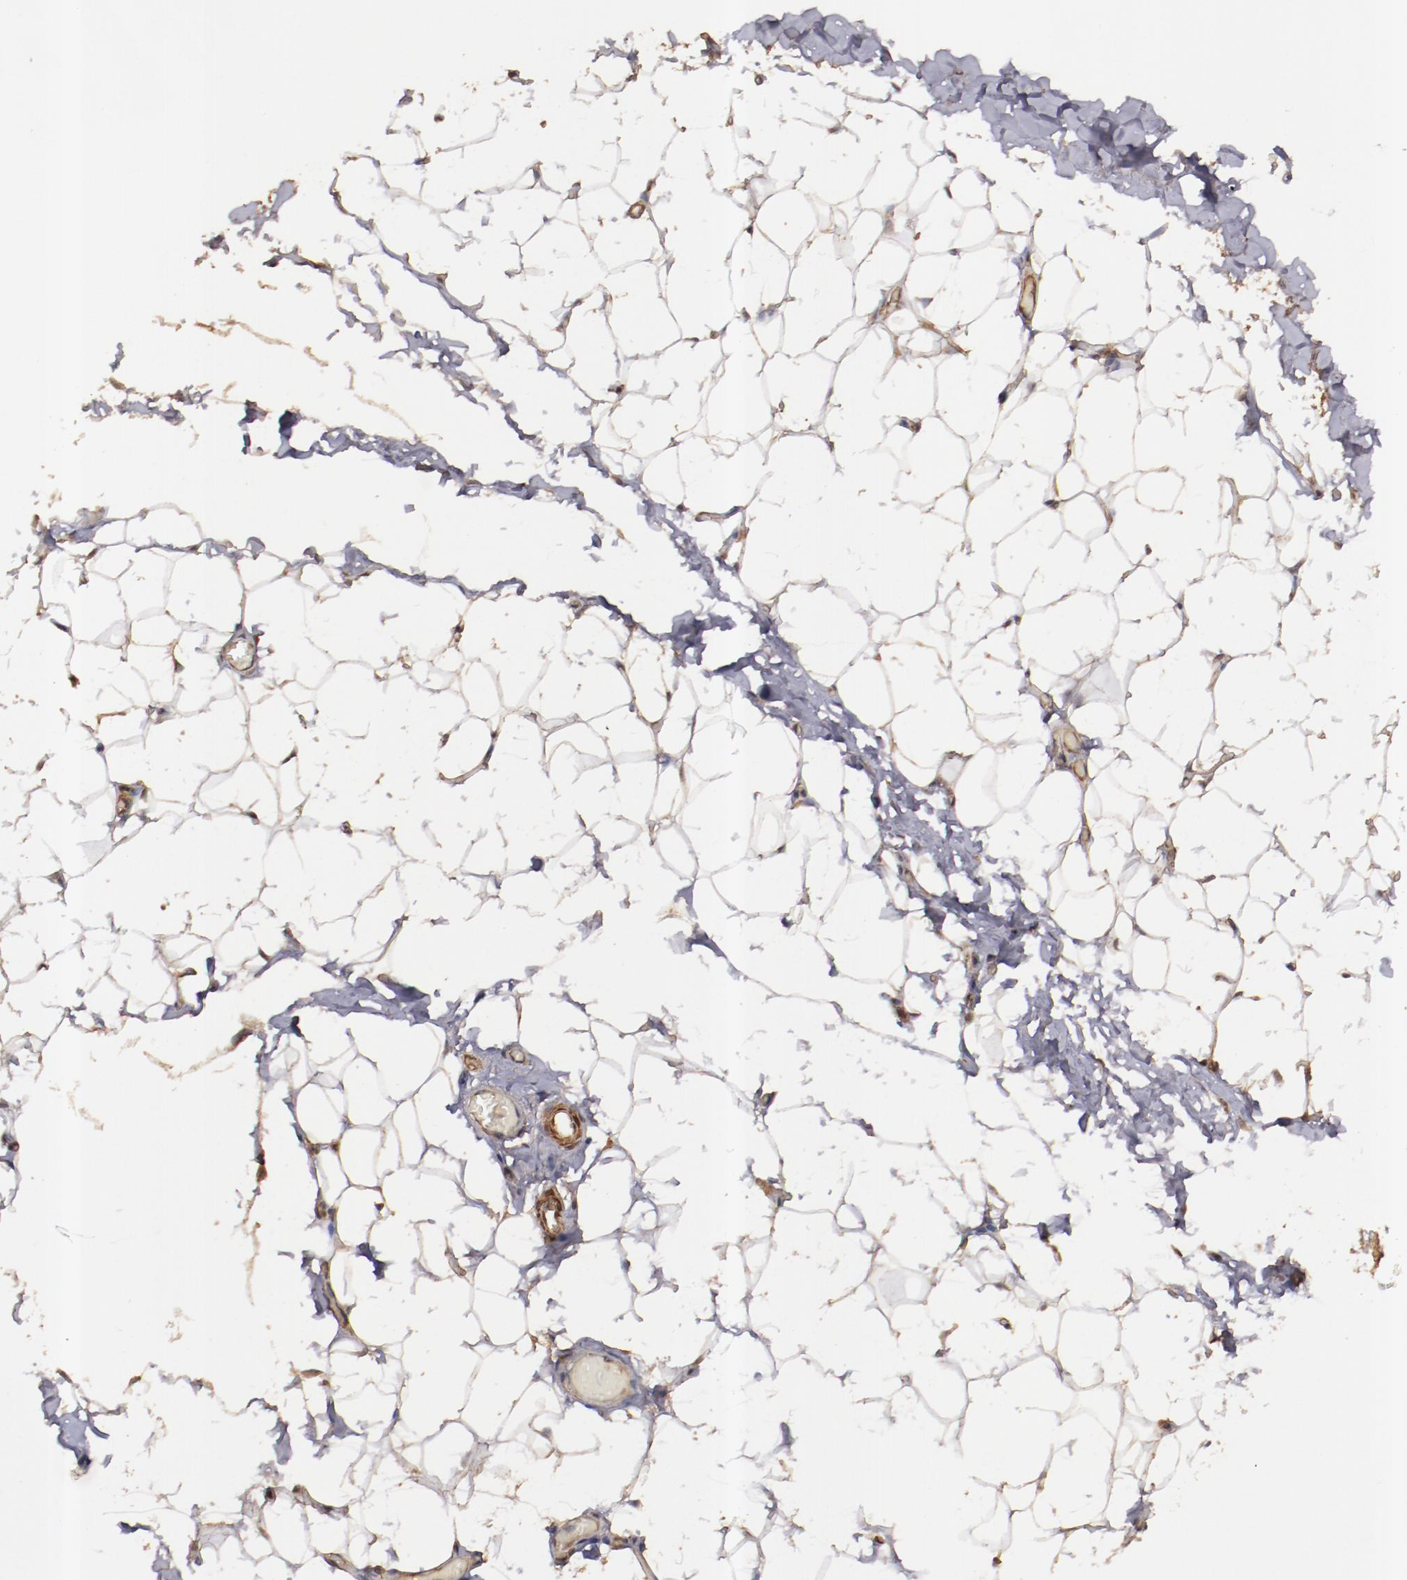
{"staining": {"intensity": "weak", "quantity": ">75%", "location": "cytoplasmic/membranous"}, "tissue": "adipose tissue", "cell_type": "Adipocytes", "image_type": "normal", "snomed": [{"axis": "morphology", "description": "Normal tissue, NOS"}, {"axis": "topography", "description": "Soft tissue"}], "caption": "A brown stain highlights weak cytoplasmic/membranous expression of a protein in adipocytes of normal human adipose tissue.", "gene": "TXNDC16", "patient": {"sex": "male", "age": 26}}